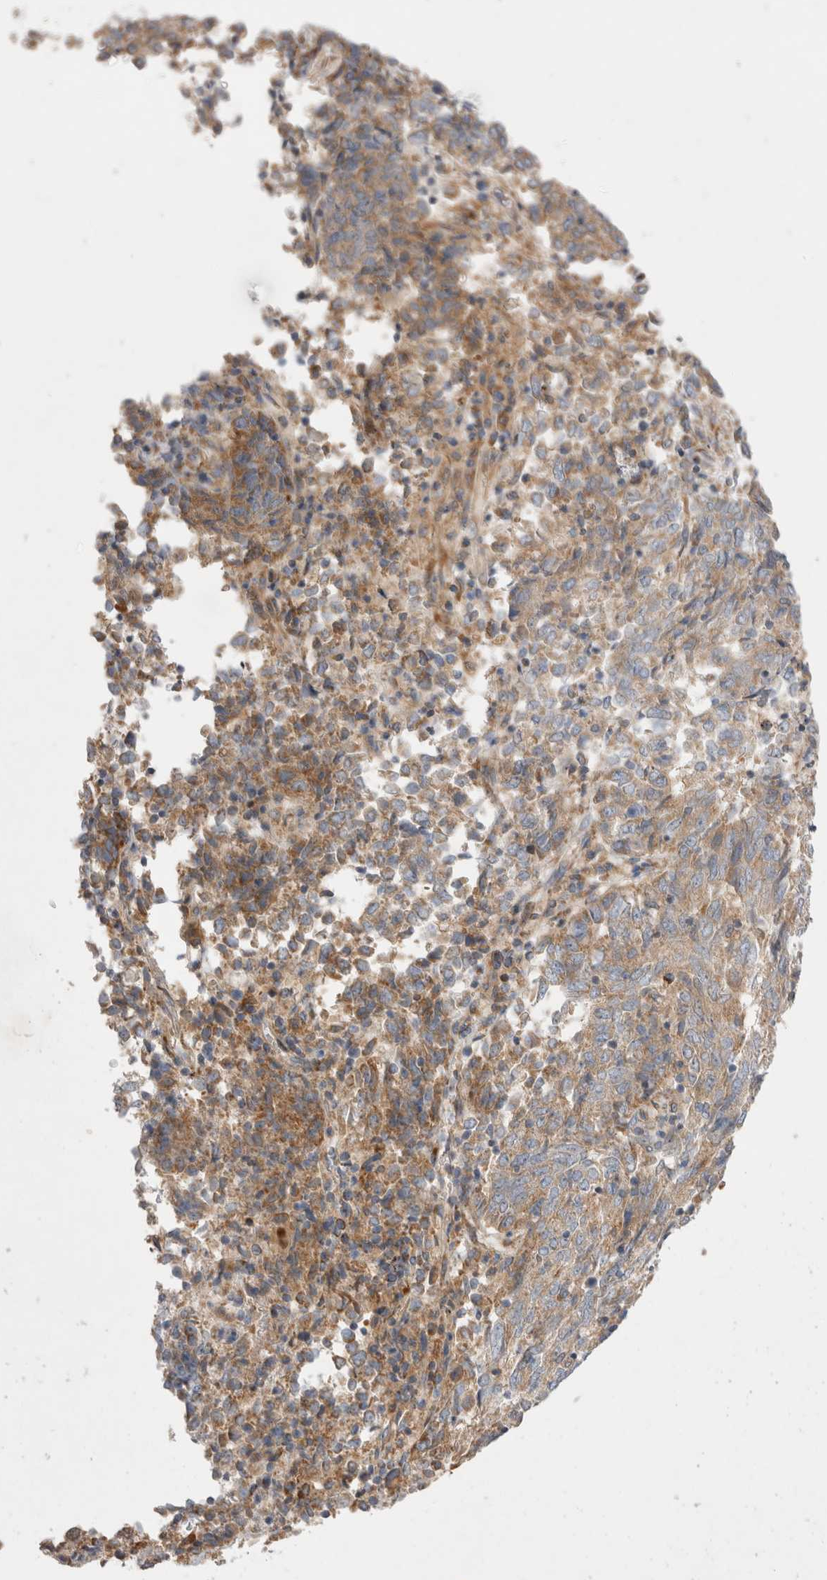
{"staining": {"intensity": "weak", "quantity": ">75%", "location": "cytoplasmic/membranous"}, "tissue": "endometrial cancer", "cell_type": "Tumor cells", "image_type": "cancer", "snomed": [{"axis": "morphology", "description": "Adenocarcinoma, NOS"}, {"axis": "topography", "description": "Endometrium"}], "caption": "Brown immunohistochemical staining in human adenocarcinoma (endometrial) displays weak cytoplasmic/membranous staining in approximately >75% of tumor cells.", "gene": "TBC1D16", "patient": {"sex": "female", "age": 80}}